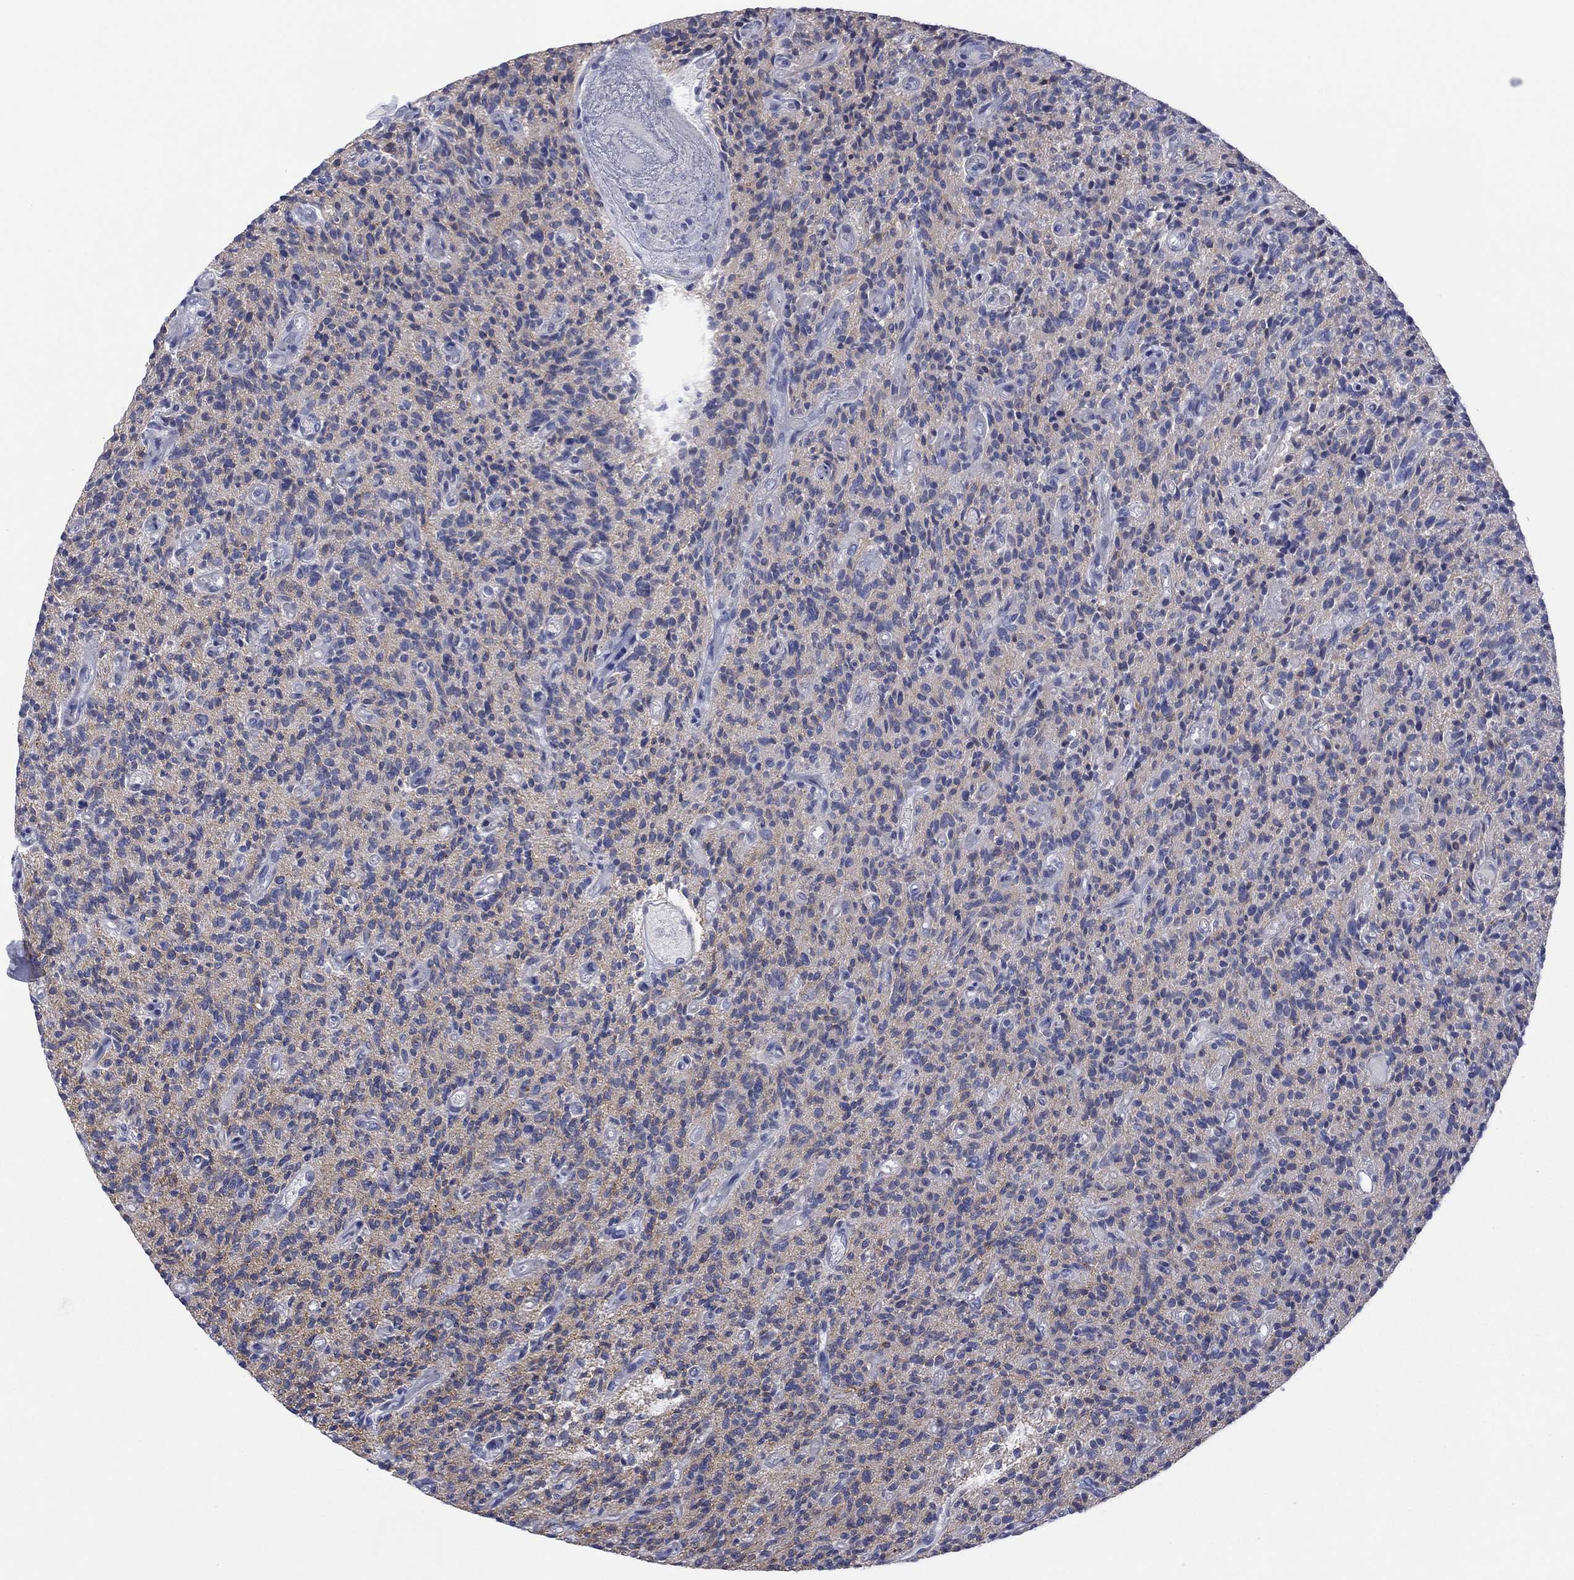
{"staining": {"intensity": "negative", "quantity": "none", "location": "none"}, "tissue": "glioma", "cell_type": "Tumor cells", "image_type": "cancer", "snomed": [{"axis": "morphology", "description": "Glioma, malignant, High grade"}, {"axis": "topography", "description": "Brain"}], "caption": "This is a photomicrograph of immunohistochemistry (IHC) staining of glioma, which shows no staining in tumor cells. (DAB (3,3'-diaminobenzidine) immunohistochemistry with hematoxylin counter stain).", "gene": "CYP2B6", "patient": {"sex": "male", "age": 64}}